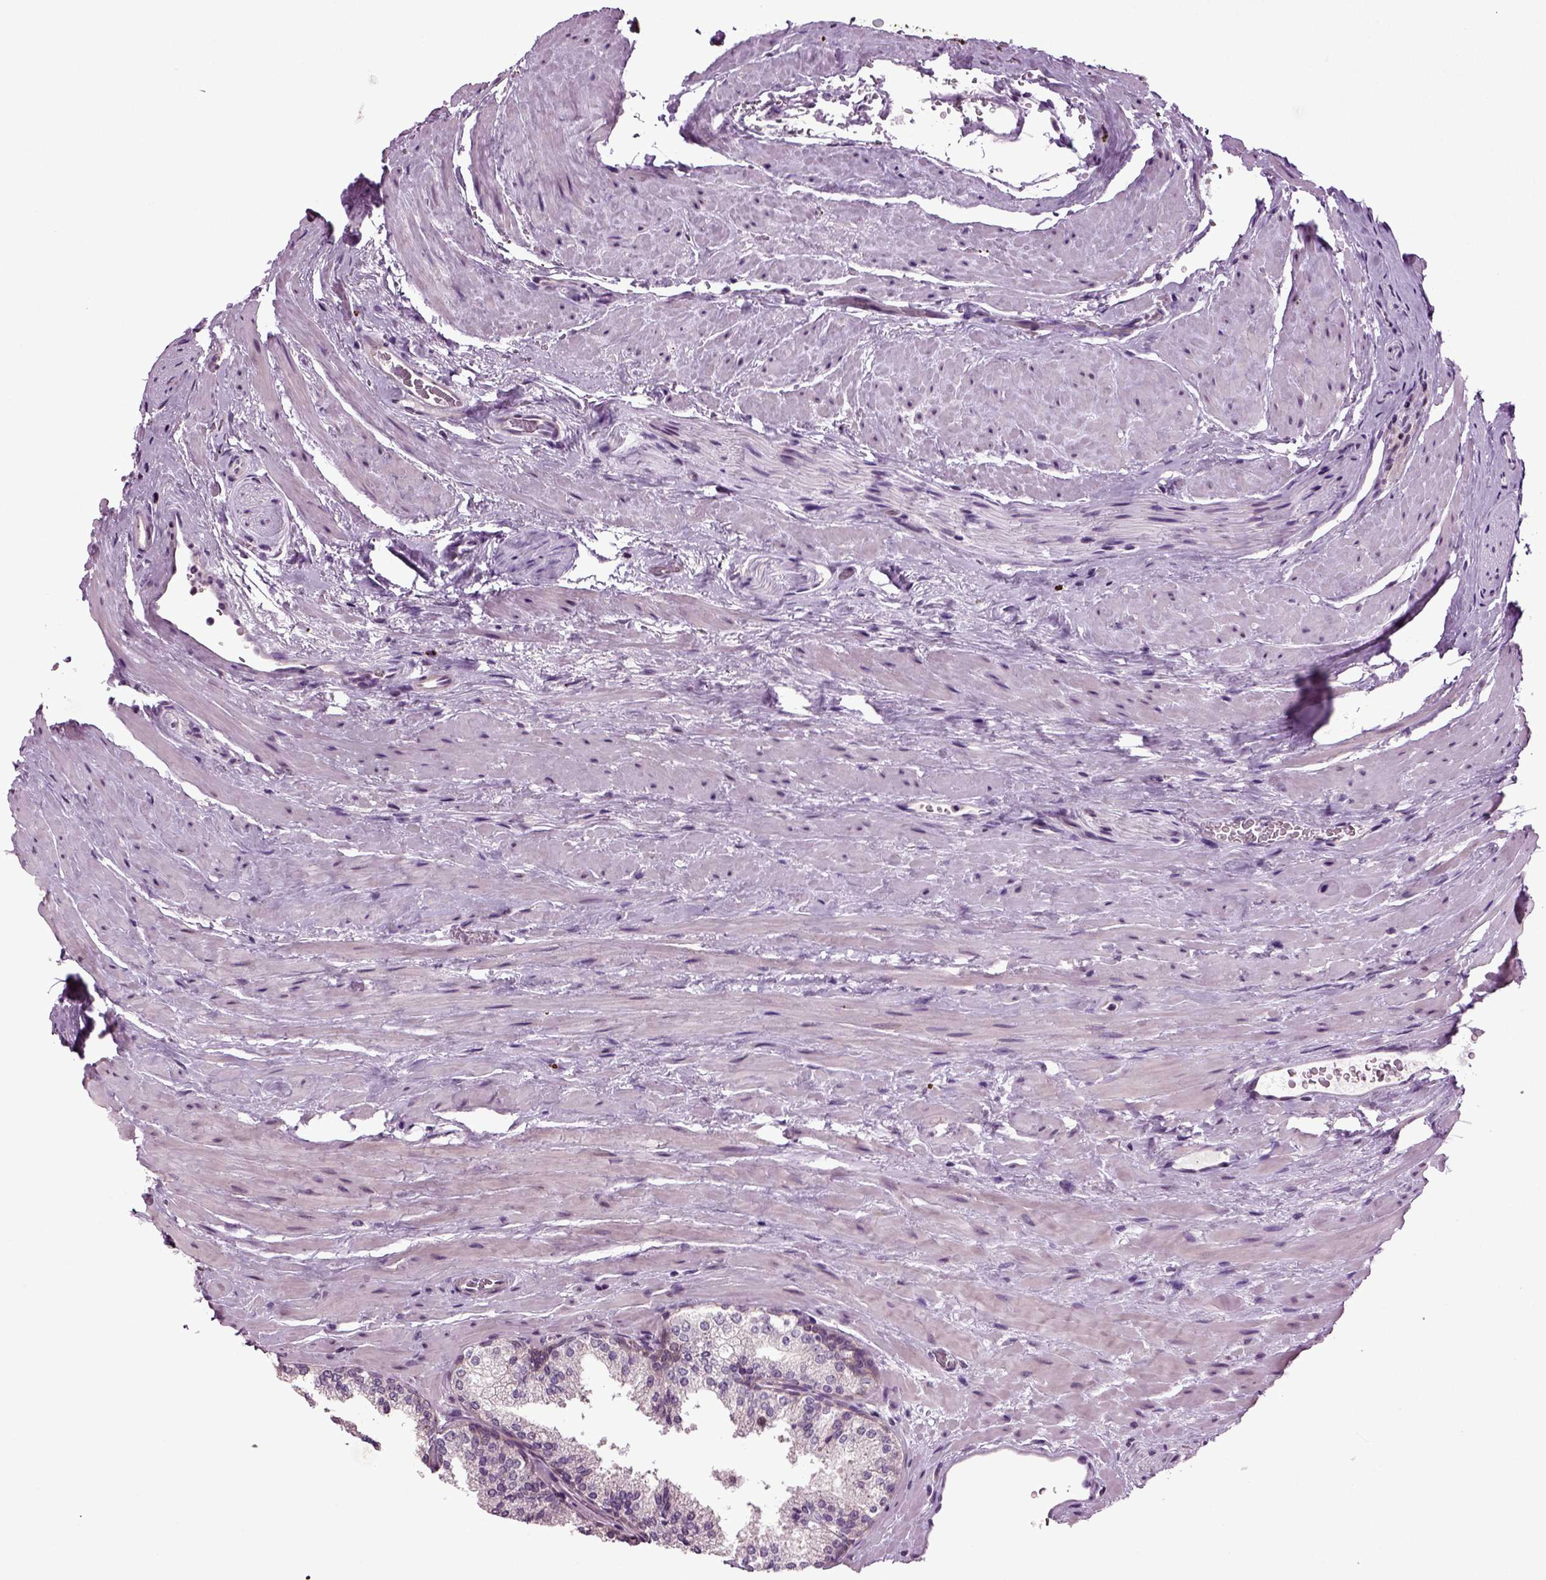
{"staining": {"intensity": "negative", "quantity": "none", "location": "none"}, "tissue": "prostate cancer", "cell_type": "Tumor cells", "image_type": "cancer", "snomed": [{"axis": "morphology", "description": "Adenocarcinoma, NOS"}, {"axis": "morphology", "description": "Adenocarcinoma, High grade"}, {"axis": "topography", "description": "Prostate"}], "caption": "The micrograph displays no significant expression in tumor cells of prostate cancer (high-grade adenocarcinoma).", "gene": "PLCH2", "patient": {"sex": "male", "age": 62}}